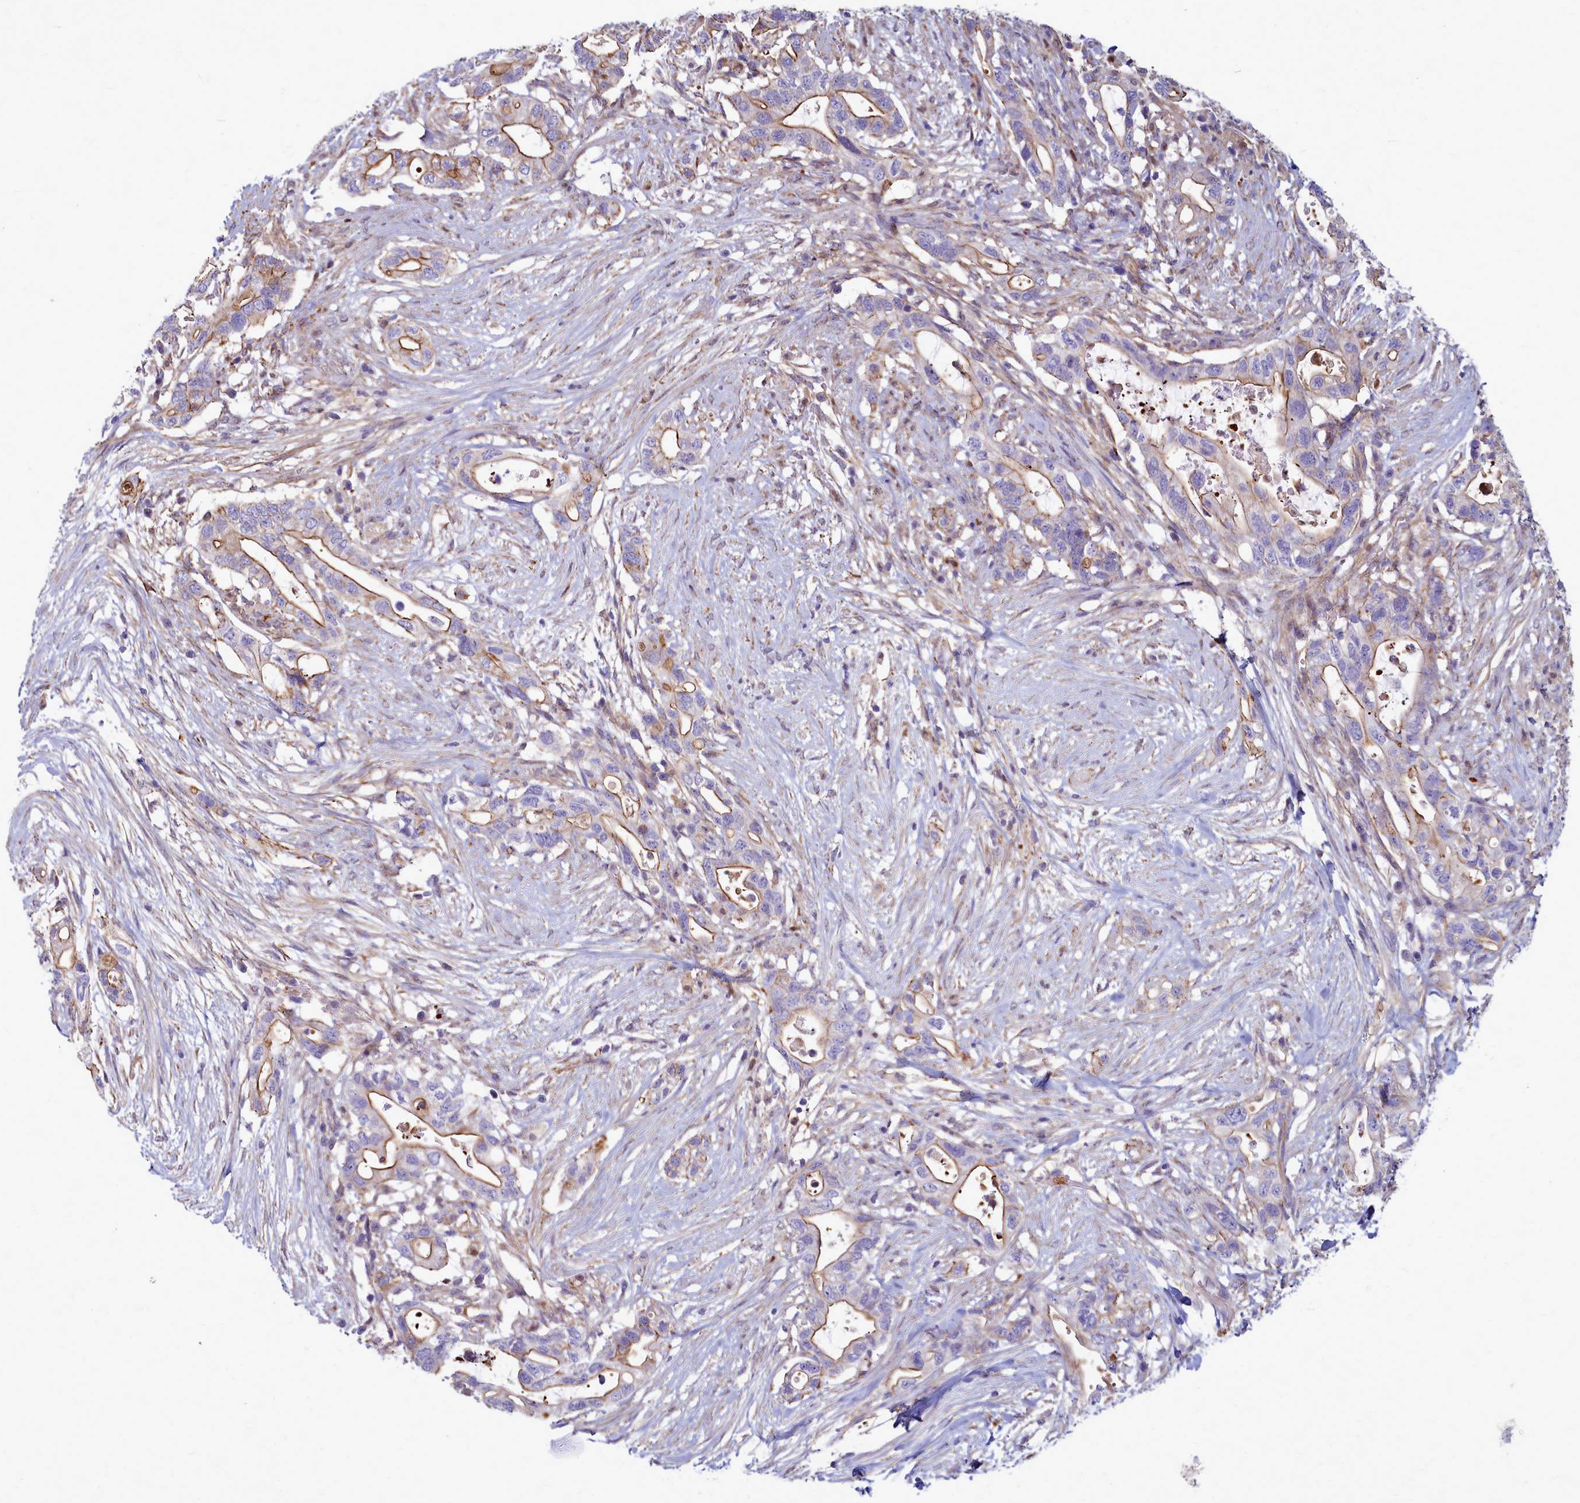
{"staining": {"intensity": "moderate", "quantity": ">75%", "location": "cytoplasmic/membranous"}, "tissue": "pancreatic cancer", "cell_type": "Tumor cells", "image_type": "cancer", "snomed": [{"axis": "morphology", "description": "Adenocarcinoma, NOS"}, {"axis": "topography", "description": "Pancreas"}], "caption": "Immunohistochemical staining of human pancreatic cancer demonstrates moderate cytoplasmic/membranous protein expression in about >75% of tumor cells. (Stains: DAB (3,3'-diaminobenzidine) in brown, nuclei in blue, Microscopy: brightfield microscopy at high magnification).", "gene": "TTC5", "patient": {"sex": "female", "age": 72}}